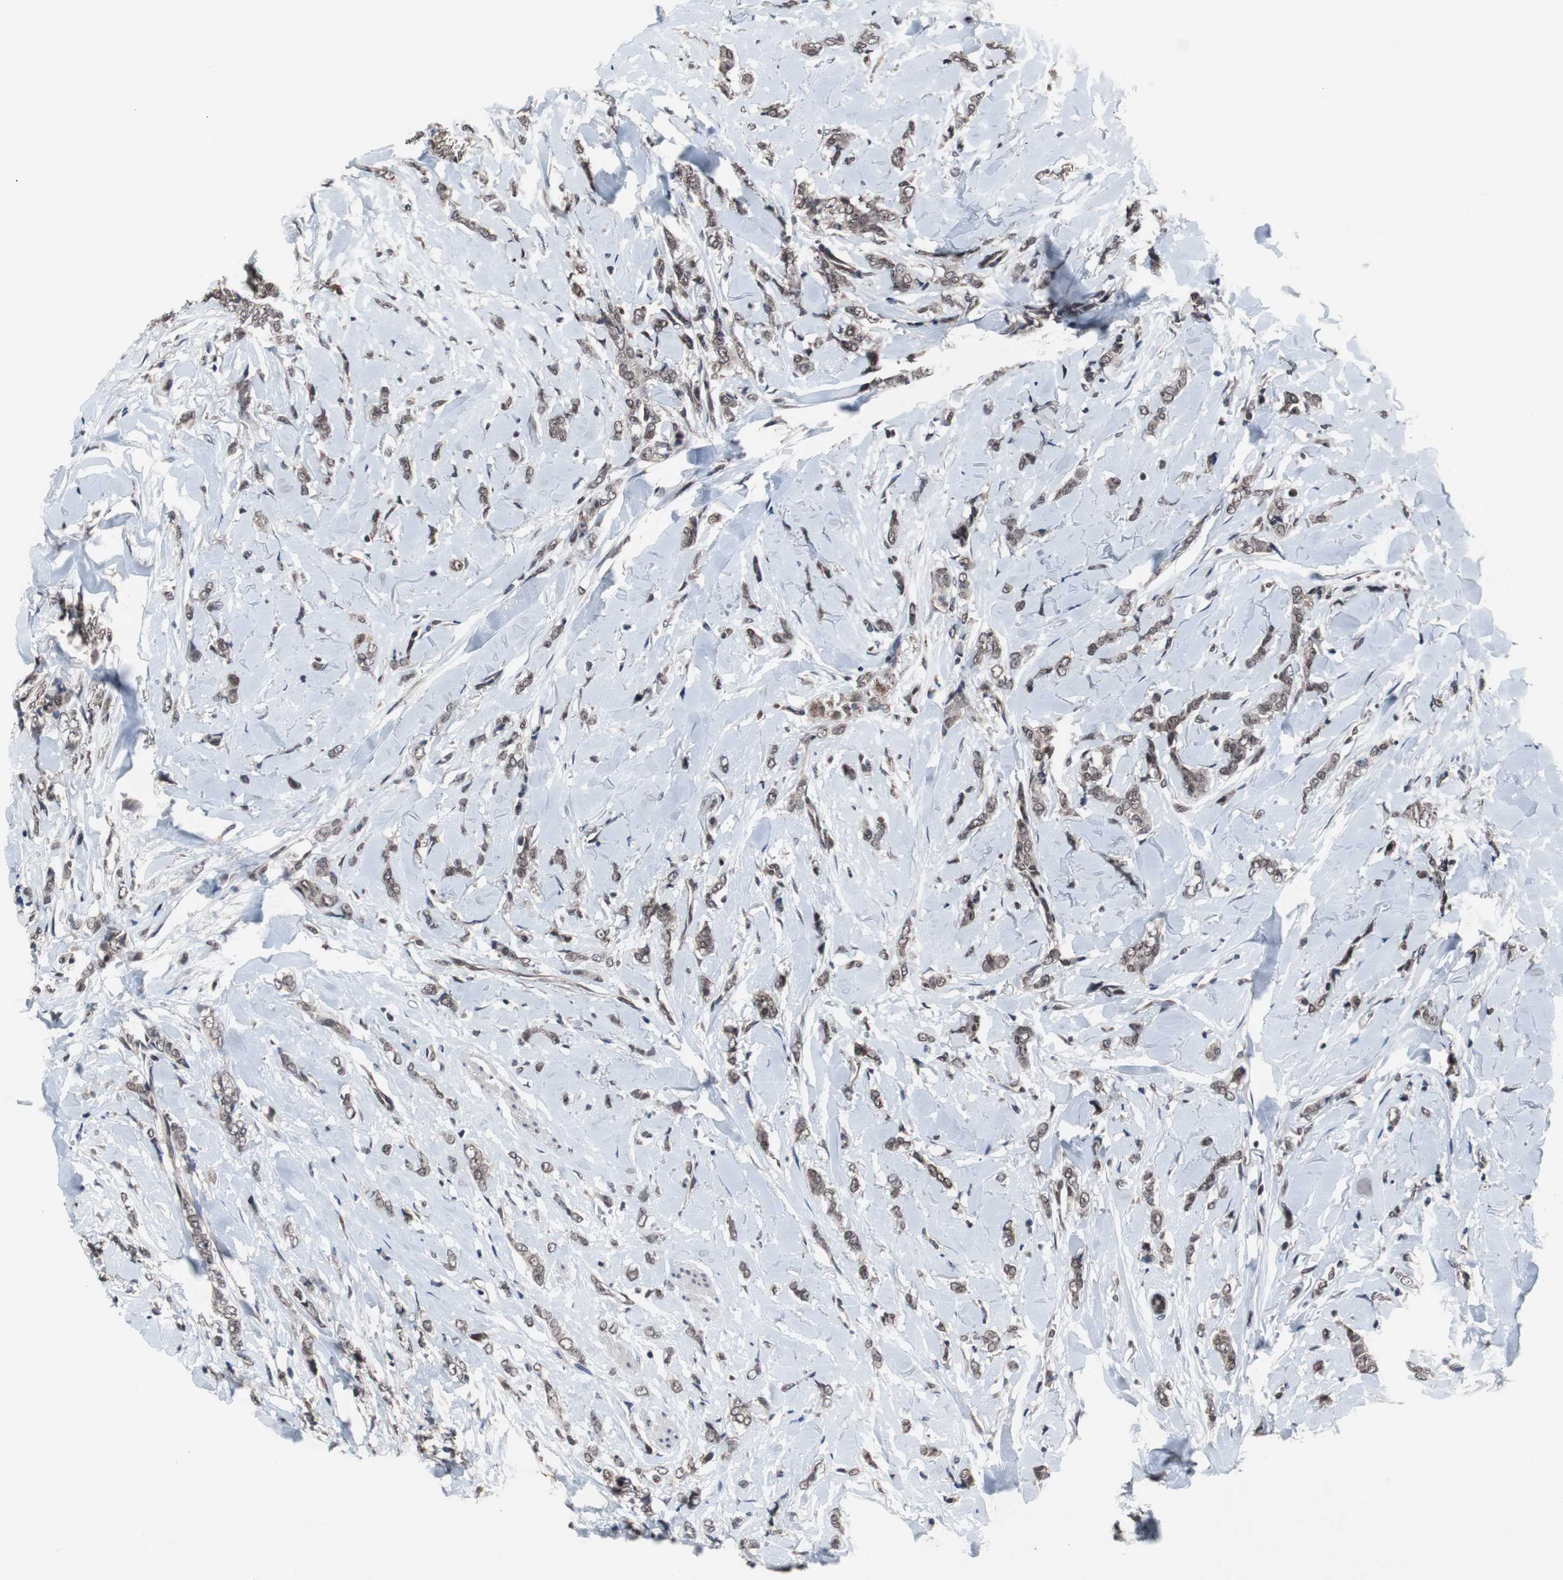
{"staining": {"intensity": "weak", "quantity": ">75%", "location": "nuclear"}, "tissue": "breast cancer", "cell_type": "Tumor cells", "image_type": "cancer", "snomed": [{"axis": "morphology", "description": "Lobular carcinoma"}, {"axis": "topography", "description": "Skin"}, {"axis": "topography", "description": "Breast"}], "caption": "Protein expression analysis of human lobular carcinoma (breast) reveals weak nuclear expression in about >75% of tumor cells.", "gene": "GTF2F2", "patient": {"sex": "female", "age": 46}}